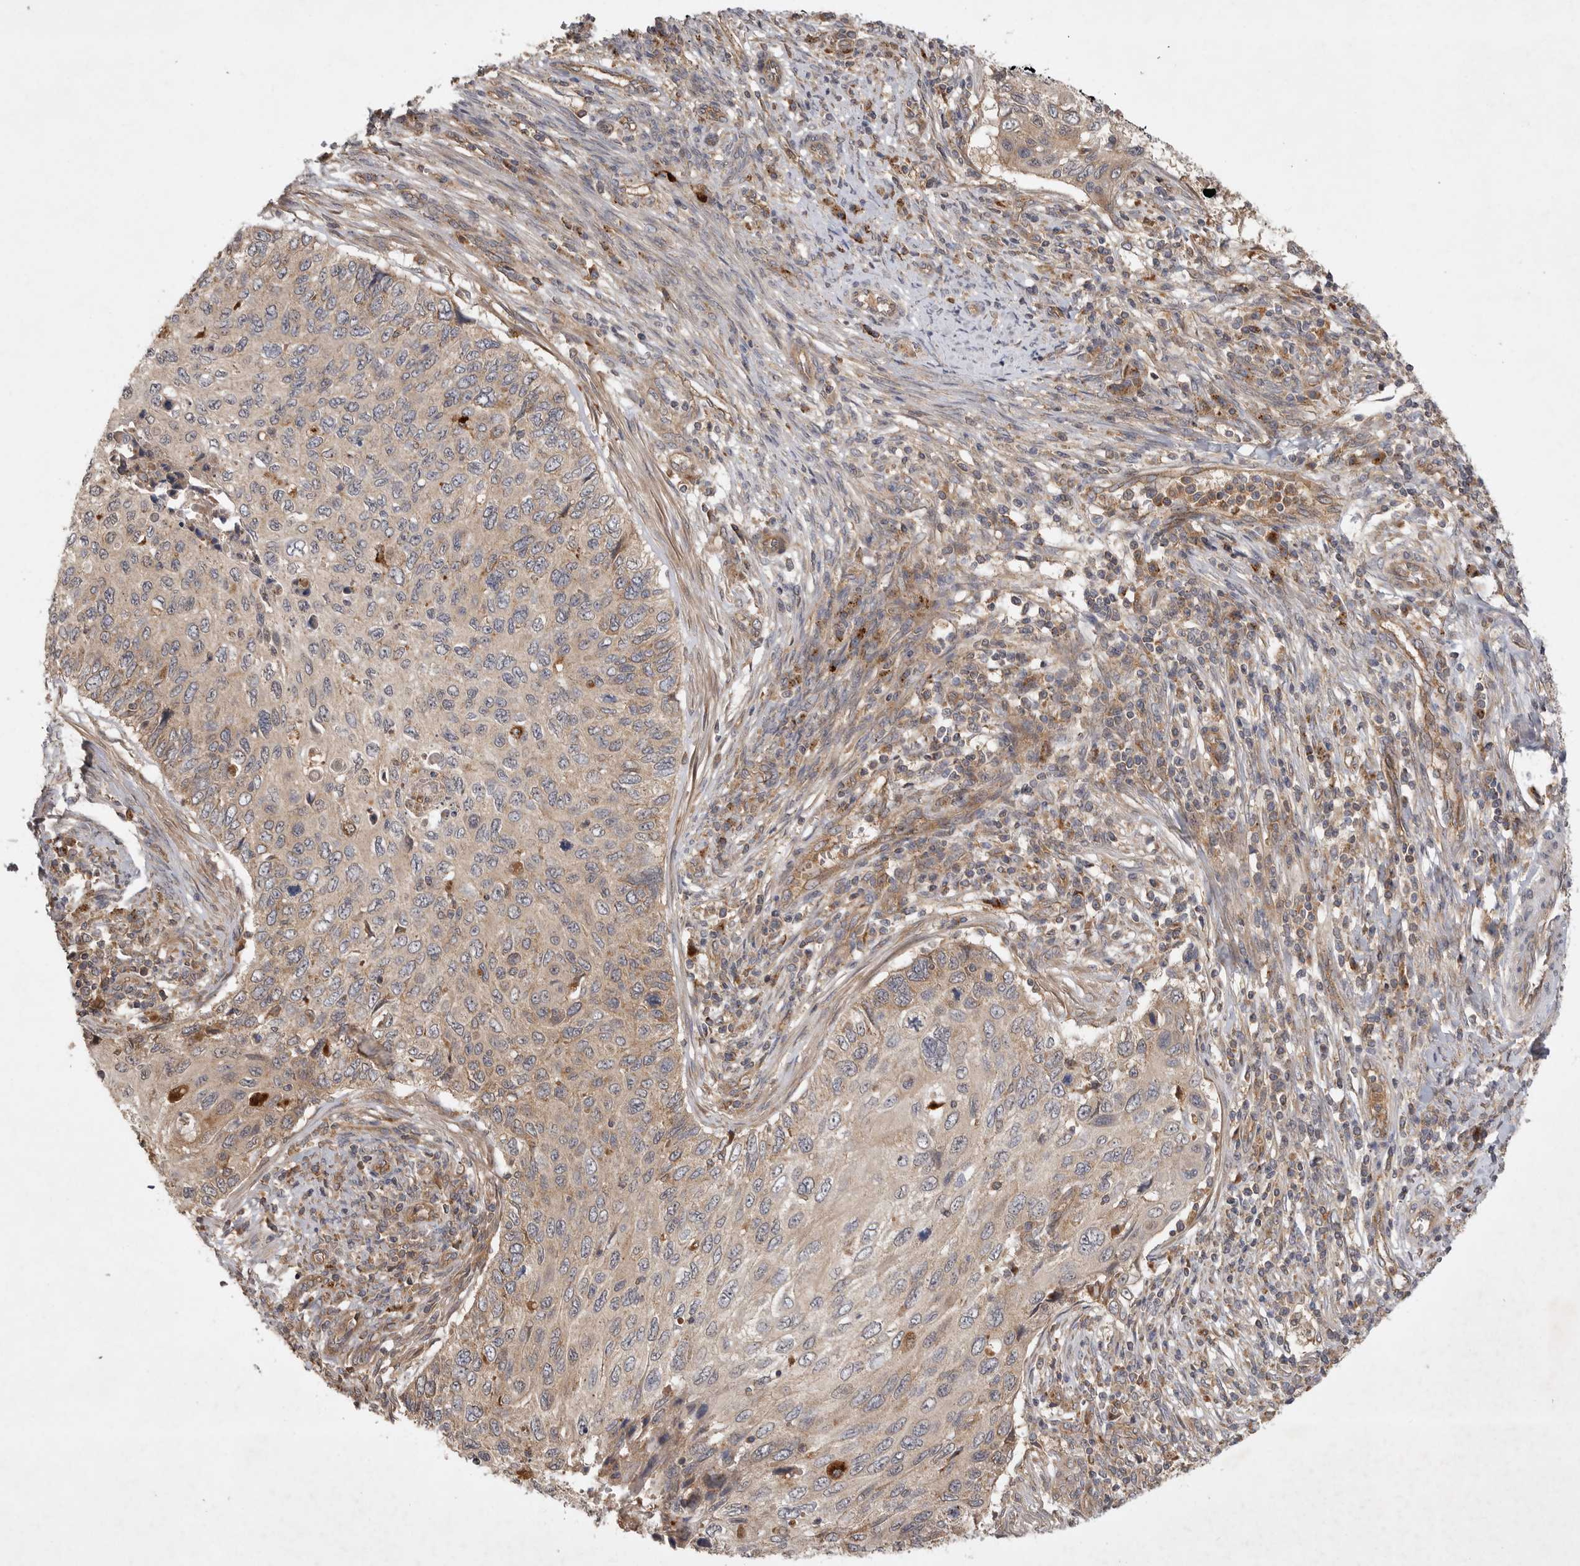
{"staining": {"intensity": "weak", "quantity": "25%-75%", "location": "cytoplasmic/membranous"}, "tissue": "cervical cancer", "cell_type": "Tumor cells", "image_type": "cancer", "snomed": [{"axis": "morphology", "description": "Squamous cell carcinoma, NOS"}, {"axis": "topography", "description": "Cervix"}], "caption": "Tumor cells demonstrate weak cytoplasmic/membranous positivity in approximately 25%-75% of cells in cervical squamous cell carcinoma.", "gene": "ZNF232", "patient": {"sex": "female", "age": 70}}